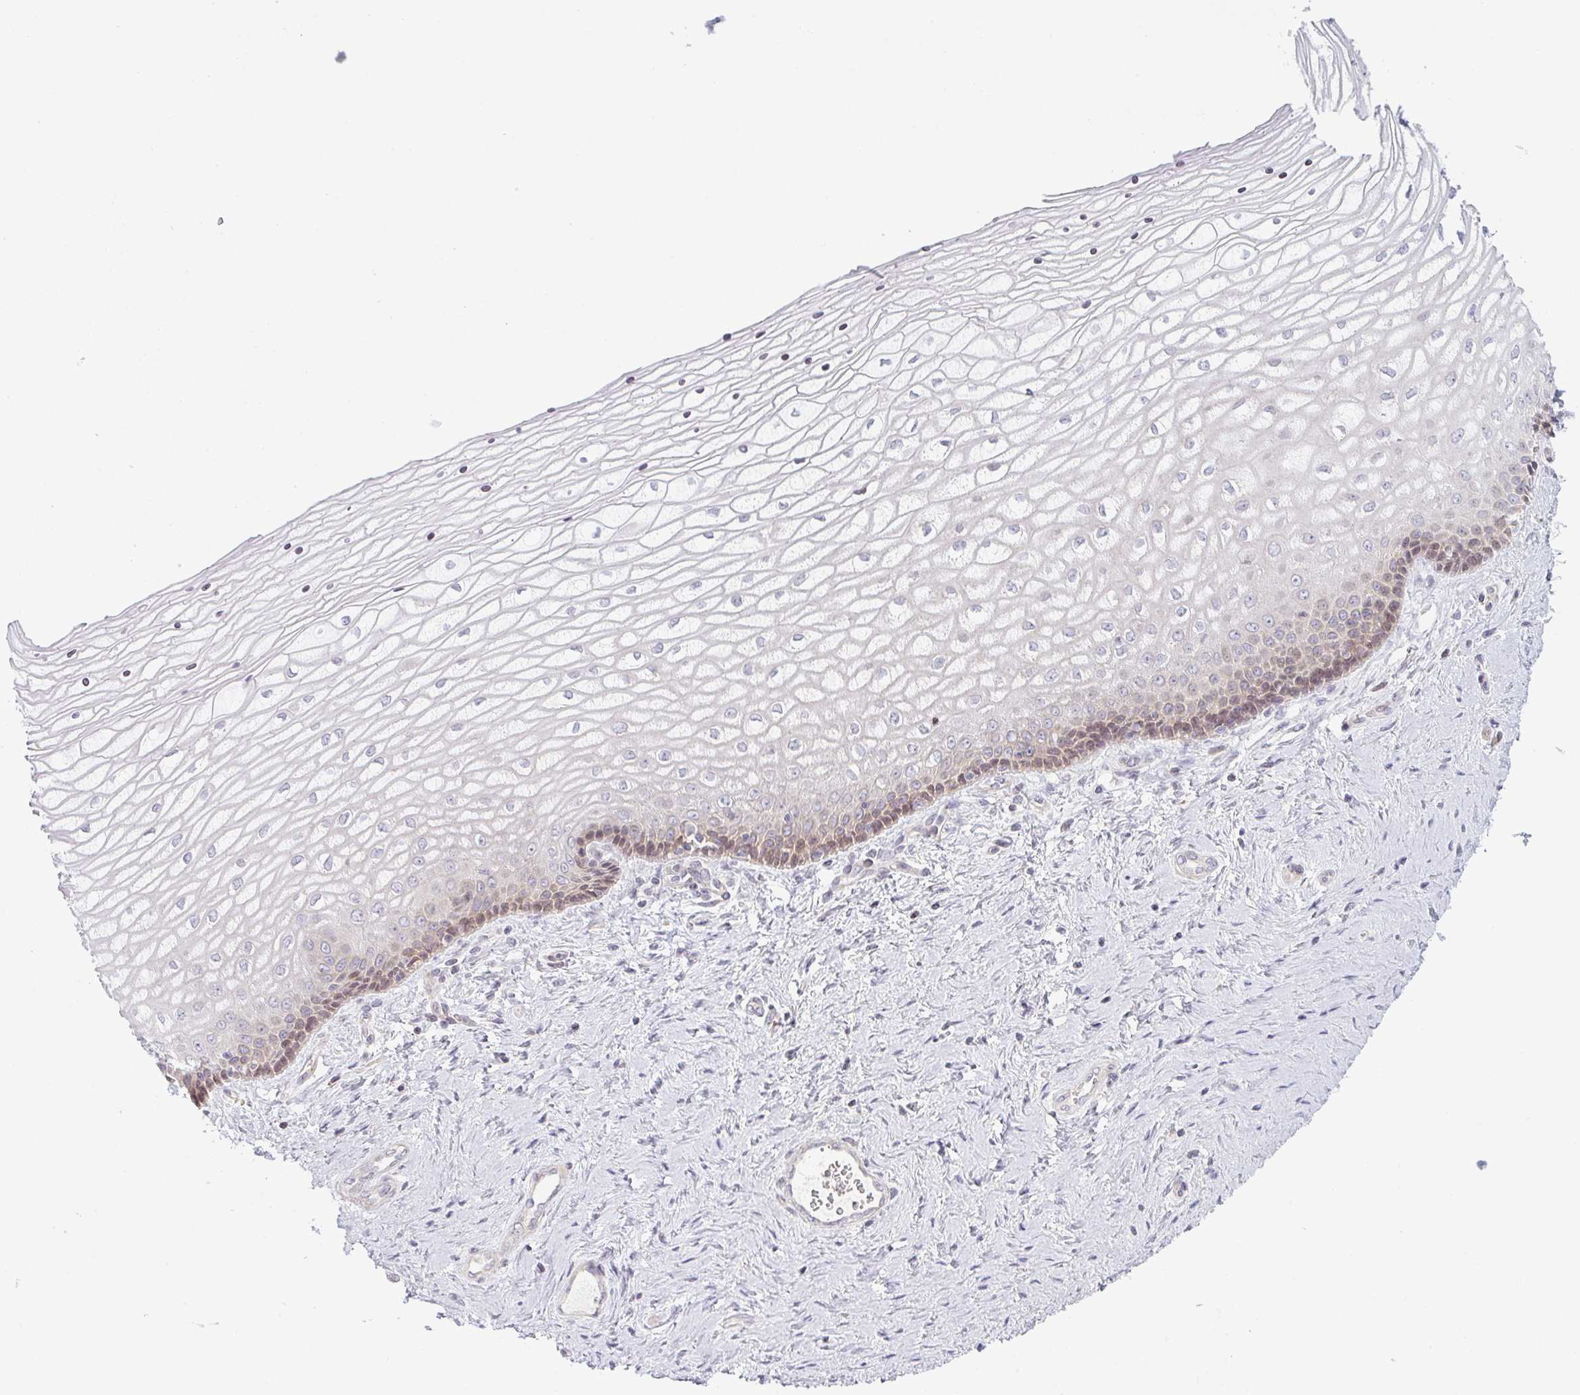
{"staining": {"intensity": "moderate", "quantity": "25%-75%", "location": "cytoplasmic/membranous"}, "tissue": "vagina", "cell_type": "Squamous epithelial cells", "image_type": "normal", "snomed": [{"axis": "morphology", "description": "Normal tissue, NOS"}, {"axis": "topography", "description": "Vagina"}], "caption": "This is an image of immunohistochemistry (IHC) staining of normal vagina, which shows moderate expression in the cytoplasmic/membranous of squamous epithelial cells.", "gene": "TMEM237", "patient": {"sex": "female", "age": 45}}